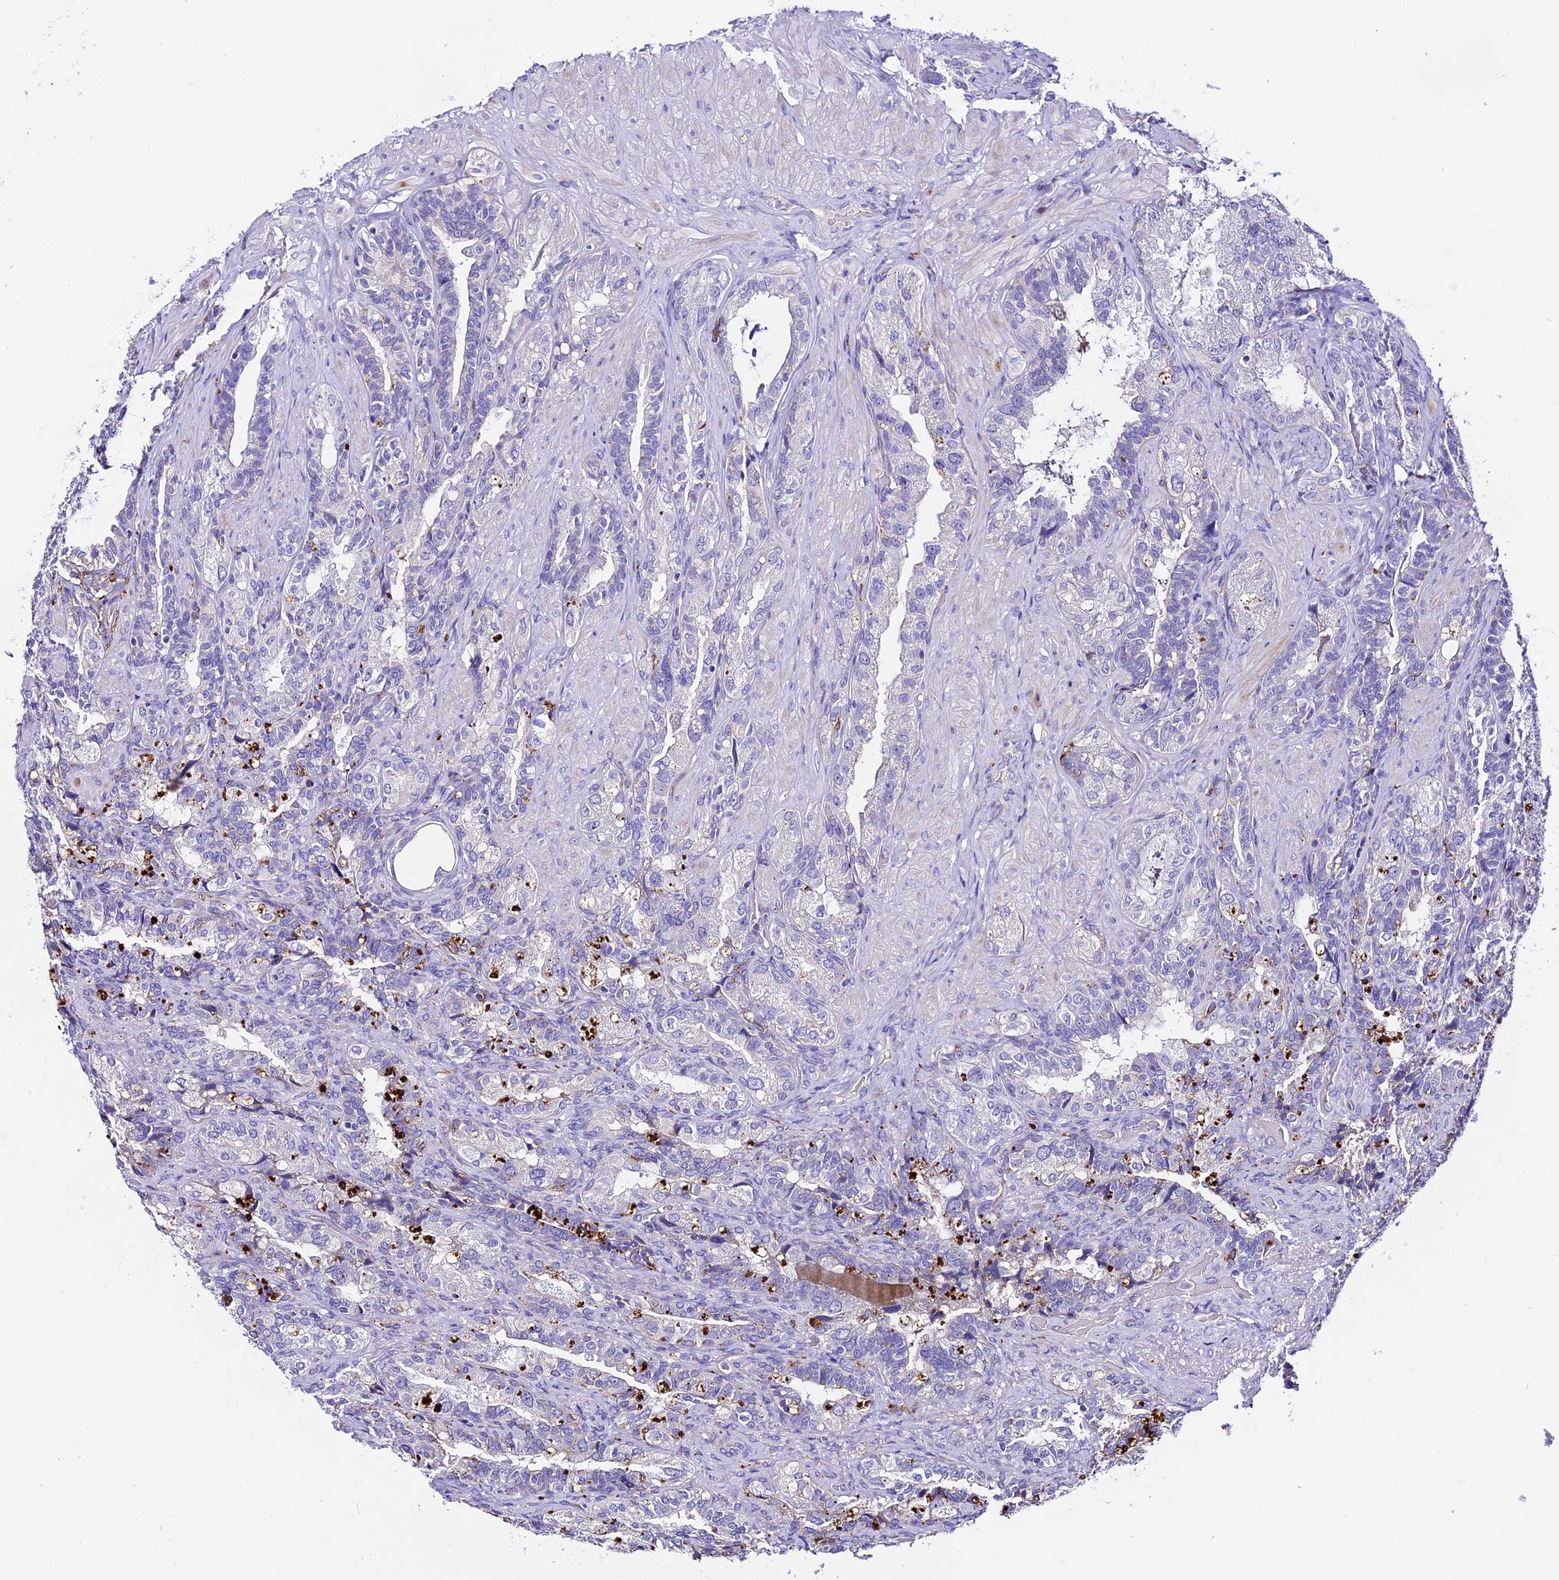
{"staining": {"intensity": "negative", "quantity": "none", "location": "none"}, "tissue": "seminal vesicle", "cell_type": "Glandular cells", "image_type": "normal", "snomed": [{"axis": "morphology", "description": "Normal tissue, NOS"}, {"axis": "topography", "description": "Prostate and seminal vesicle, NOS"}, {"axis": "topography", "description": "Prostate"}, {"axis": "topography", "description": "Seminal veicle"}], "caption": "Human seminal vesicle stained for a protein using immunohistochemistry exhibits no staining in glandular cells.", "gene": "NOD2", "patient": {"sex": "male", "age": 67}}